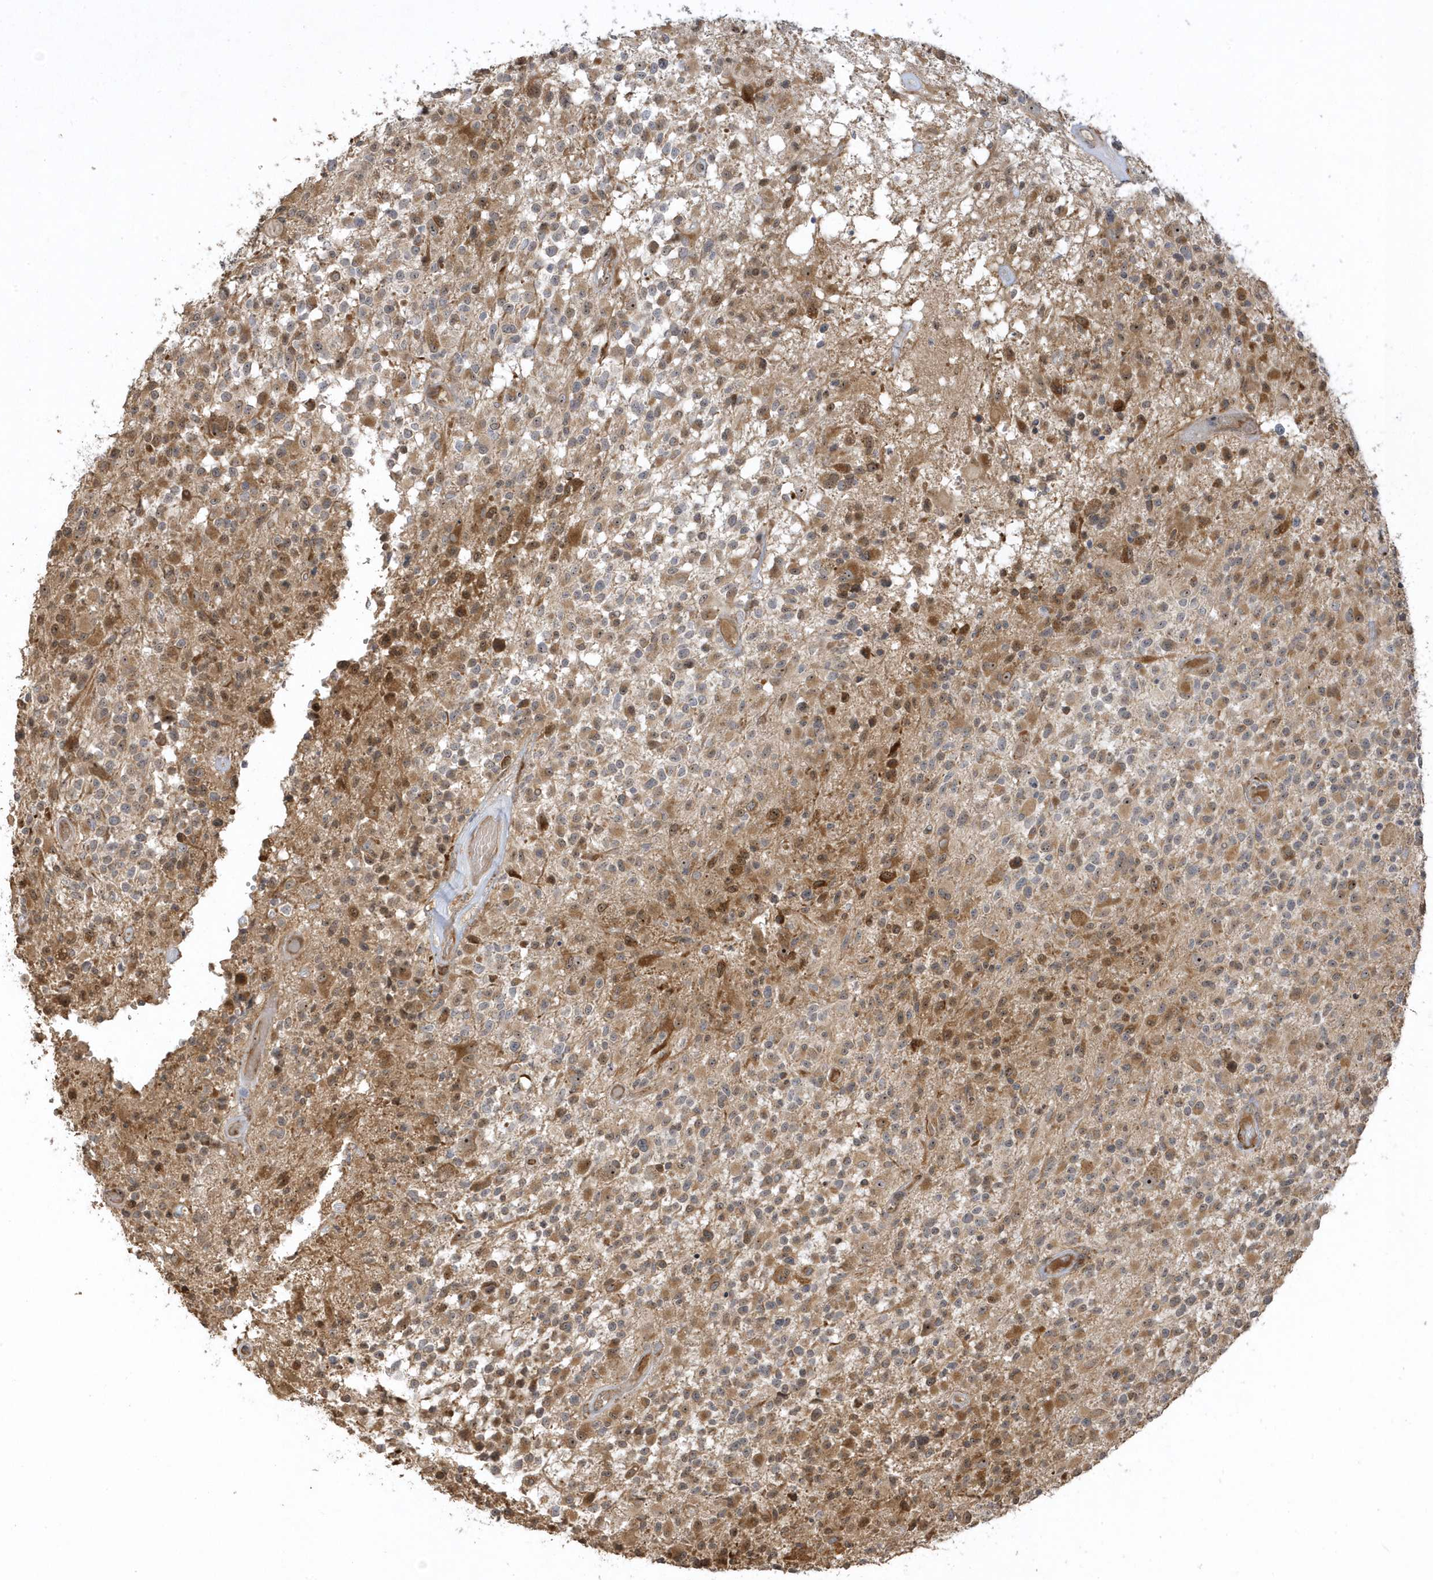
{"staining": {"intensity": "moderate", "quantity": "25%-75%", "location": "cytoplasmic/membranous"}, "tissue": "glioma", "cell_type": "Tumor cells", "image_type": "cancer", "snomed": [{"axis": "morphology", "description": "Glioma, malignant, High grade"}, {"axis": "morphology", "description": "Glioblastoma, NOS"}, {"axis": "topography", "description": "Brain"}], "caption": "Glioma was stained to show a protein in brown. There is medium levels of moderate cytoplasmic/membranous staining in about 25%-75% of tumor cells.", "gene": "ECM2", "patient": {"sex": "male", "age": 60}}